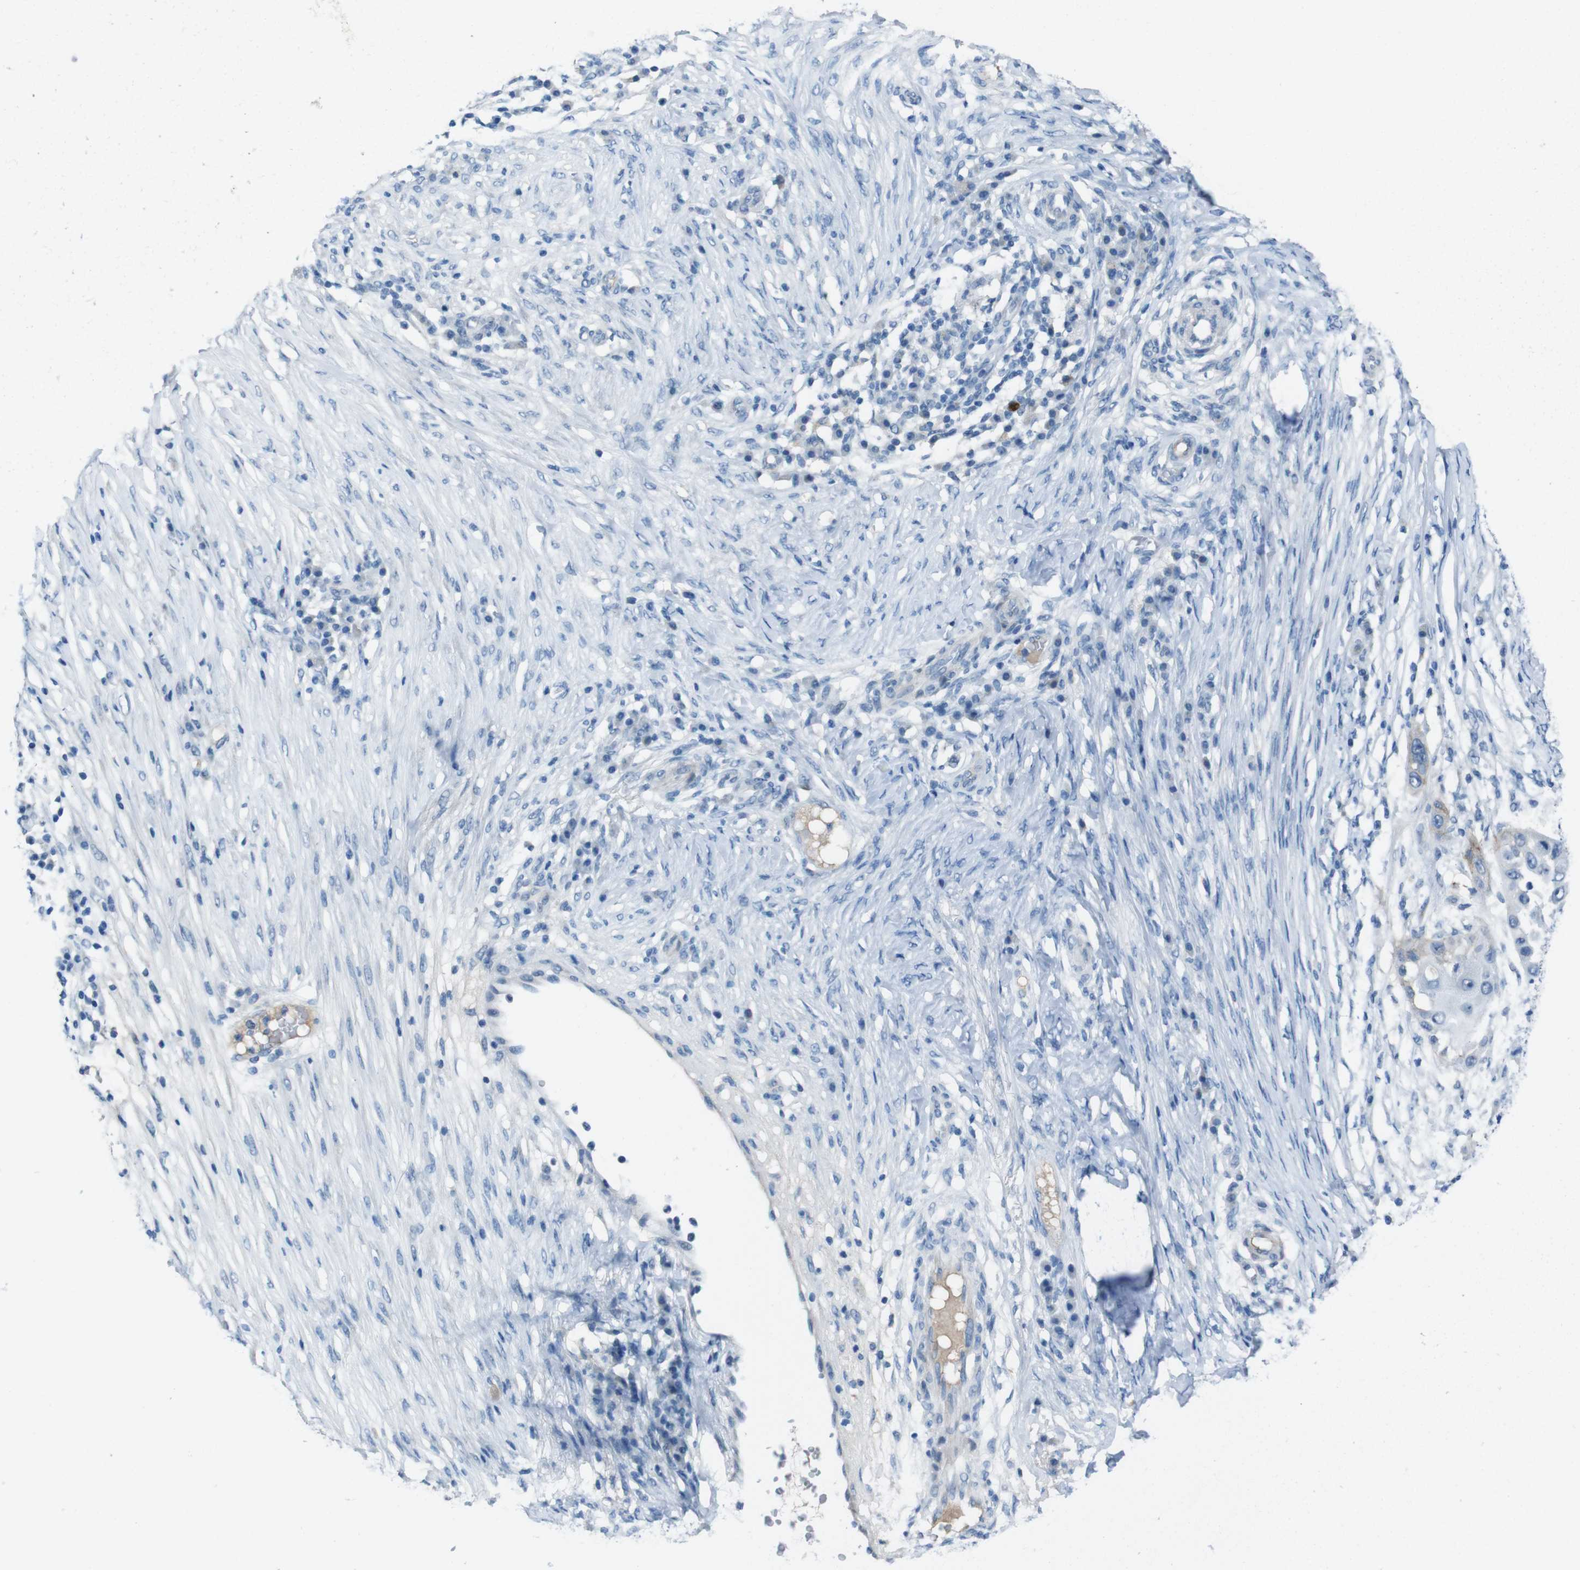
{"staining": {"intensity": "negative", "quantity": "none", "location": "none"}, "tissue": "skin cancer", "cell_type": "Tumor cells", "image_type": "cancer", "snomed": [{"axis": "morphology", "description": "Squamous cell carcinoma, NOS"}, {"axis": "topography", "description": "Skin"}], "caption": "Immunohistochemistry of human skin cancer shows no staining in tumor cells.", "gene": "CDHR2", "patient": {"sex": "female", "age": 44}}